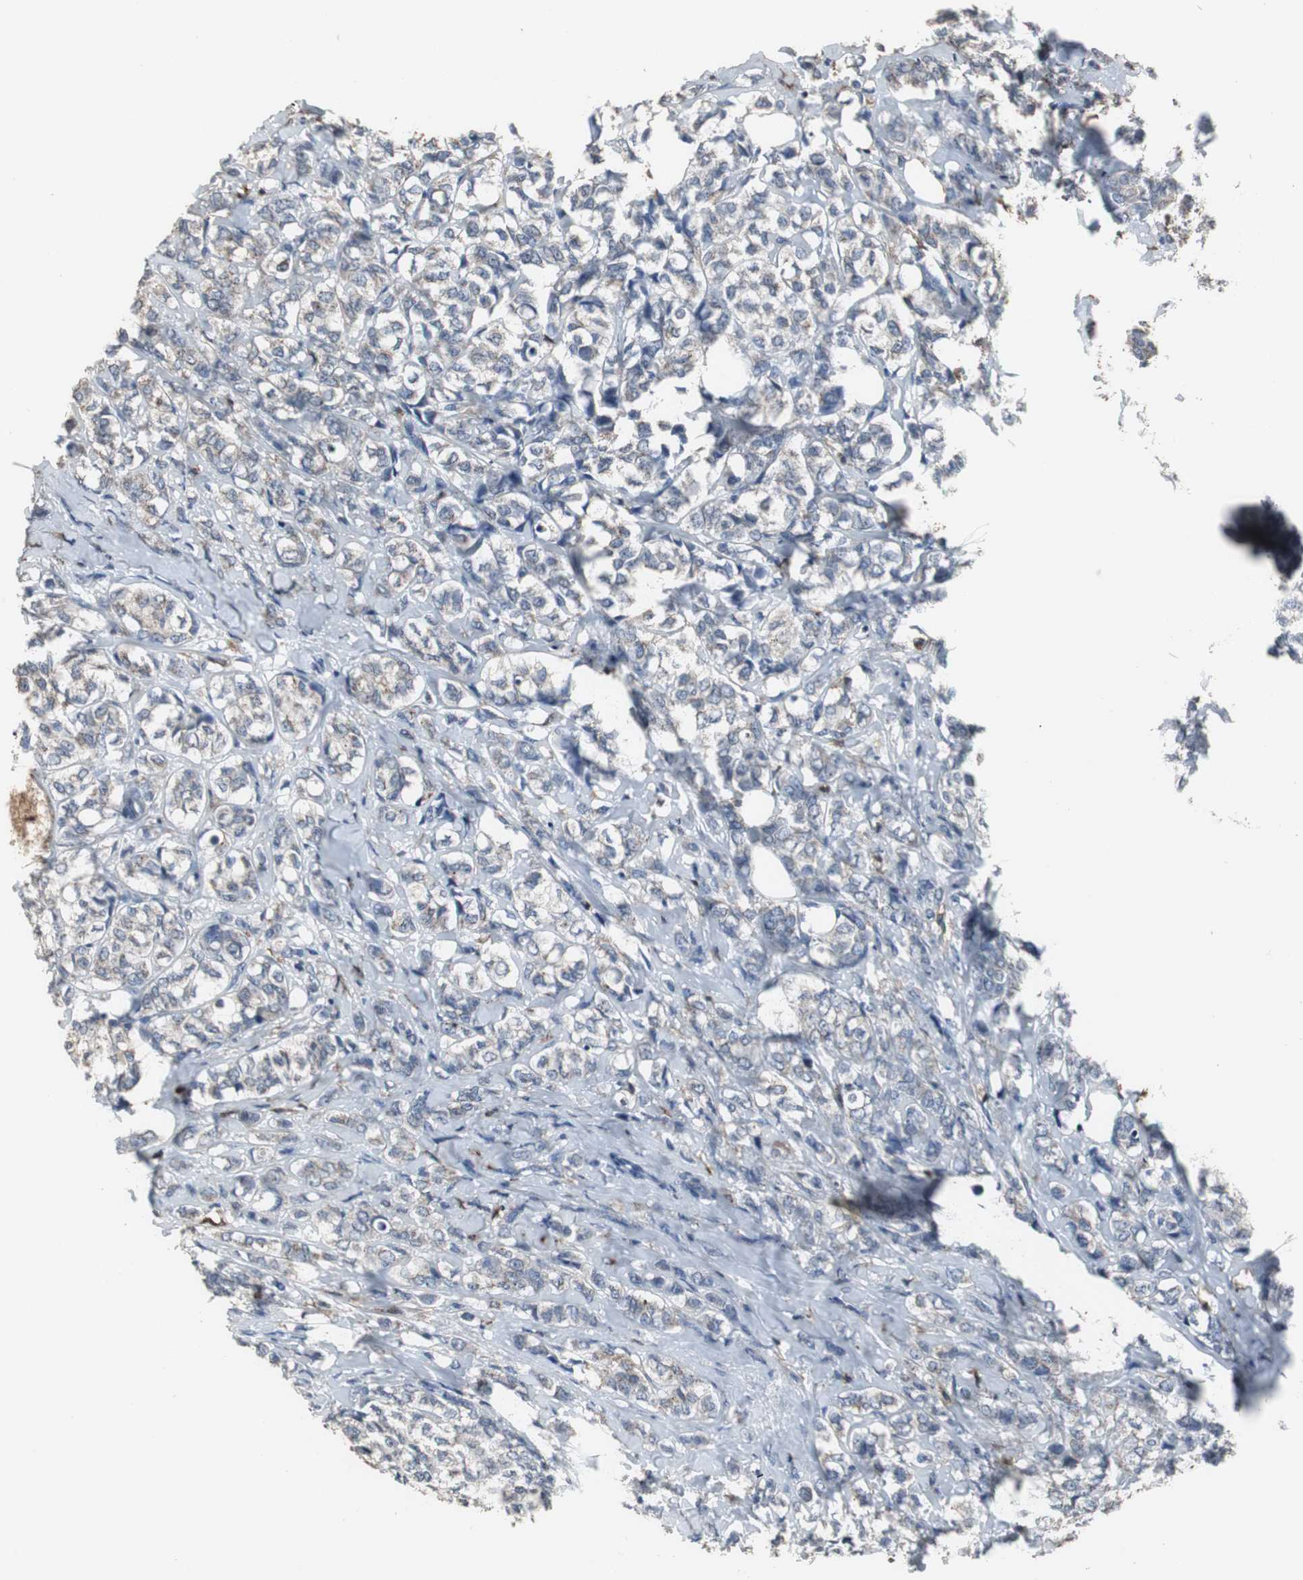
{"staining": {"intensity": "negative", "quantity": "none", "location": "none"}, "tissue": "breast cancer", "cell_type": "Tumor cells", "image_type": "cancer", "snomed": [{"axis": "morphology", "description": "Lobular carcinoma"}, {"axis": "topography", "description": "Breast"}], "caption": "Tumor cells show no significant protein staining in breast cancer.", "gene": "NCF2", "patient": {"sex": "female", "age": 60}}